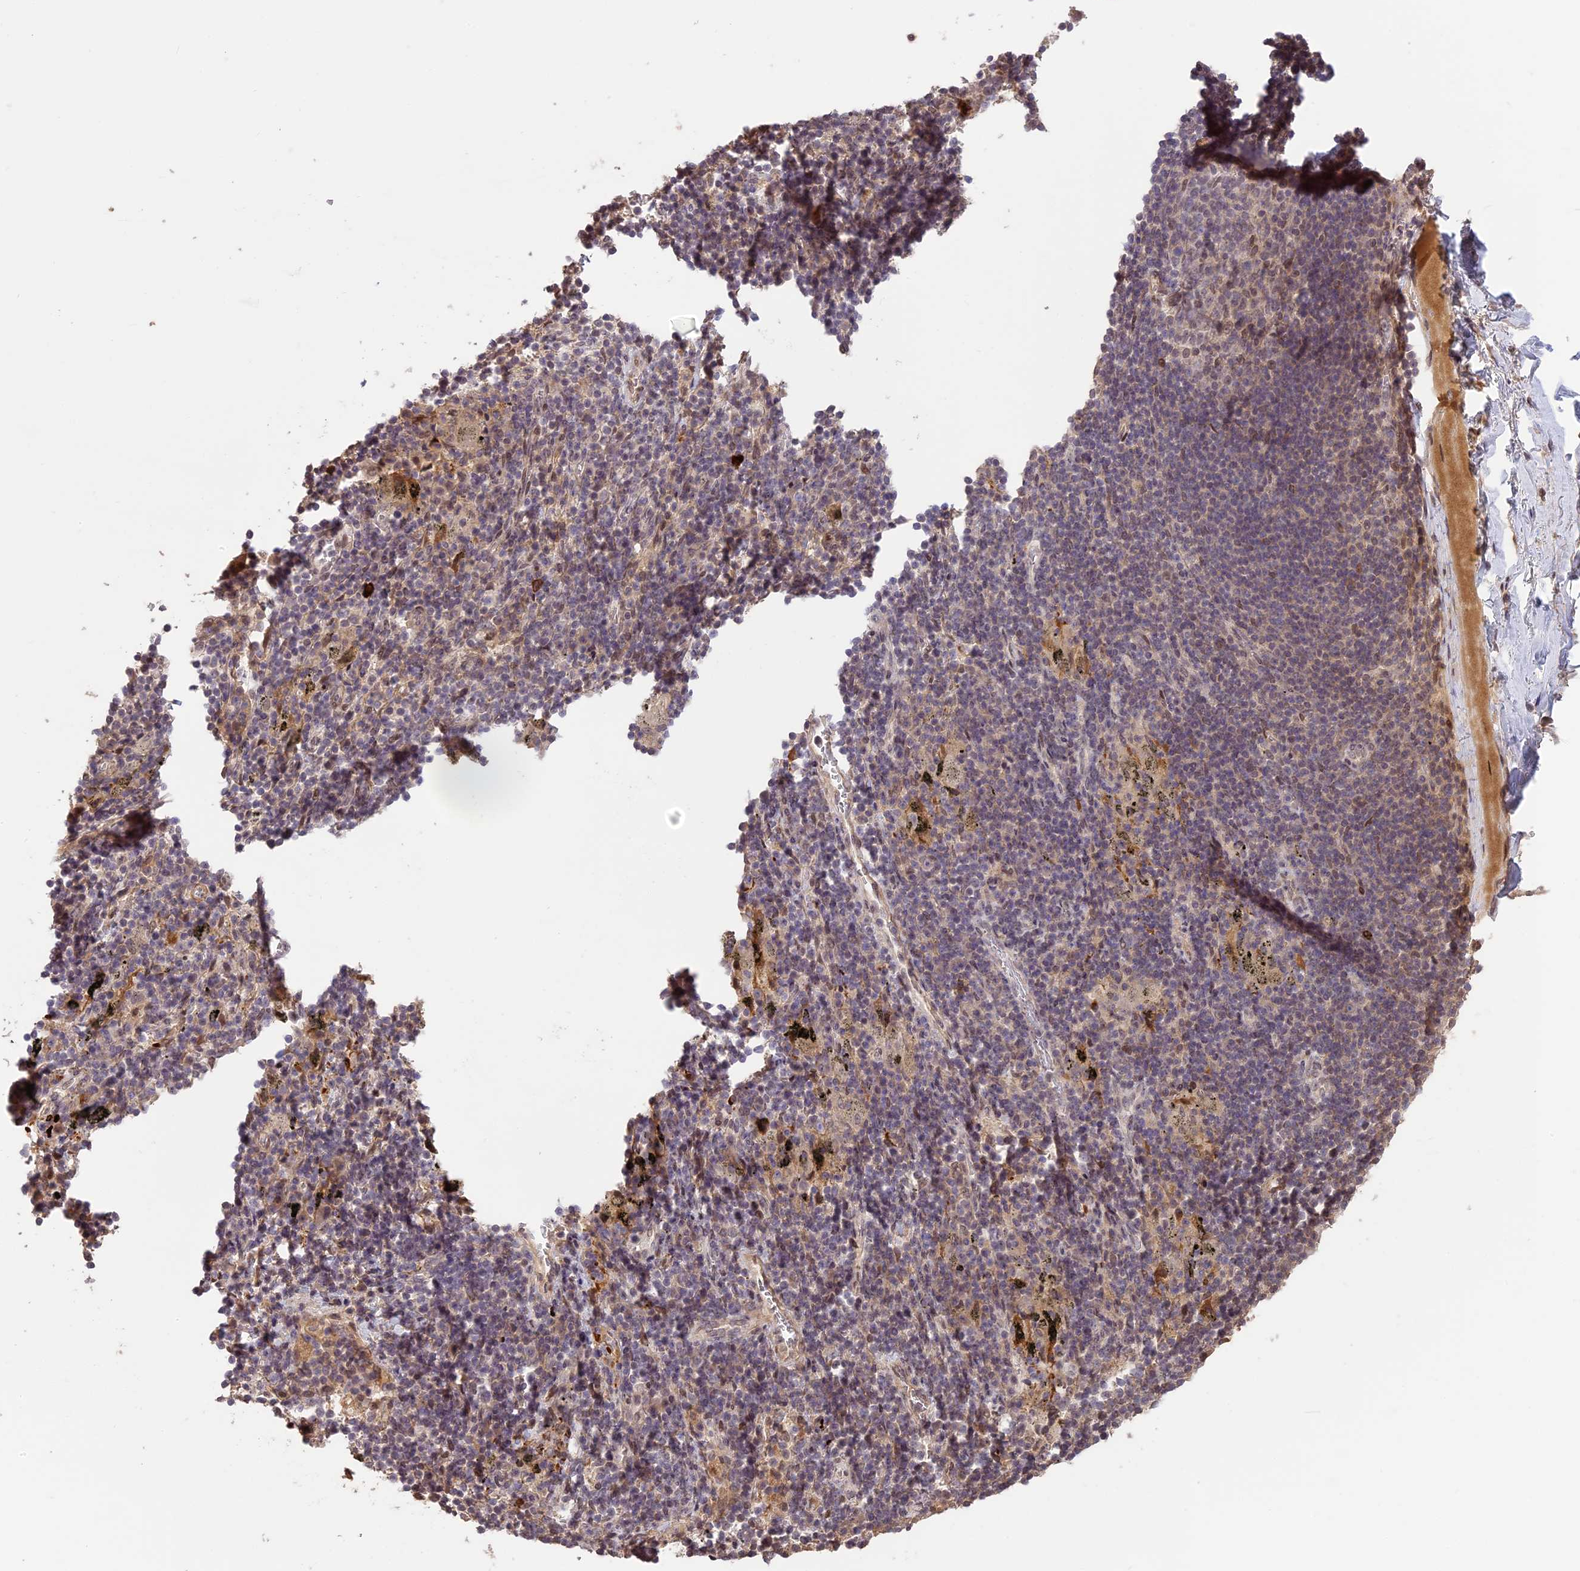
{"staining": {"intensity": "weak", "quantity": "25%-75%", "location": "cytoplasmic/membranous"}, "tissue": "adipose tissue", "cell_type": "Adipocytes", "image_type": "normal", "snomed": [{"axis": "morphology", "description": "Normal tissue, NOS"}, {"axis": "topography", "description": "Lymph node"}, {"axis": "topography", "description": "Bronchus"}], "caption": "The image exhibits immunohistochemical staining of benign adipose tissue. There is weak cytoplasmic/membranous positivity is appreciated in approximately 25%-75% of adipocytes.", "gene": "PRELID2", "patient": {"sex": "male", "age": 63}}